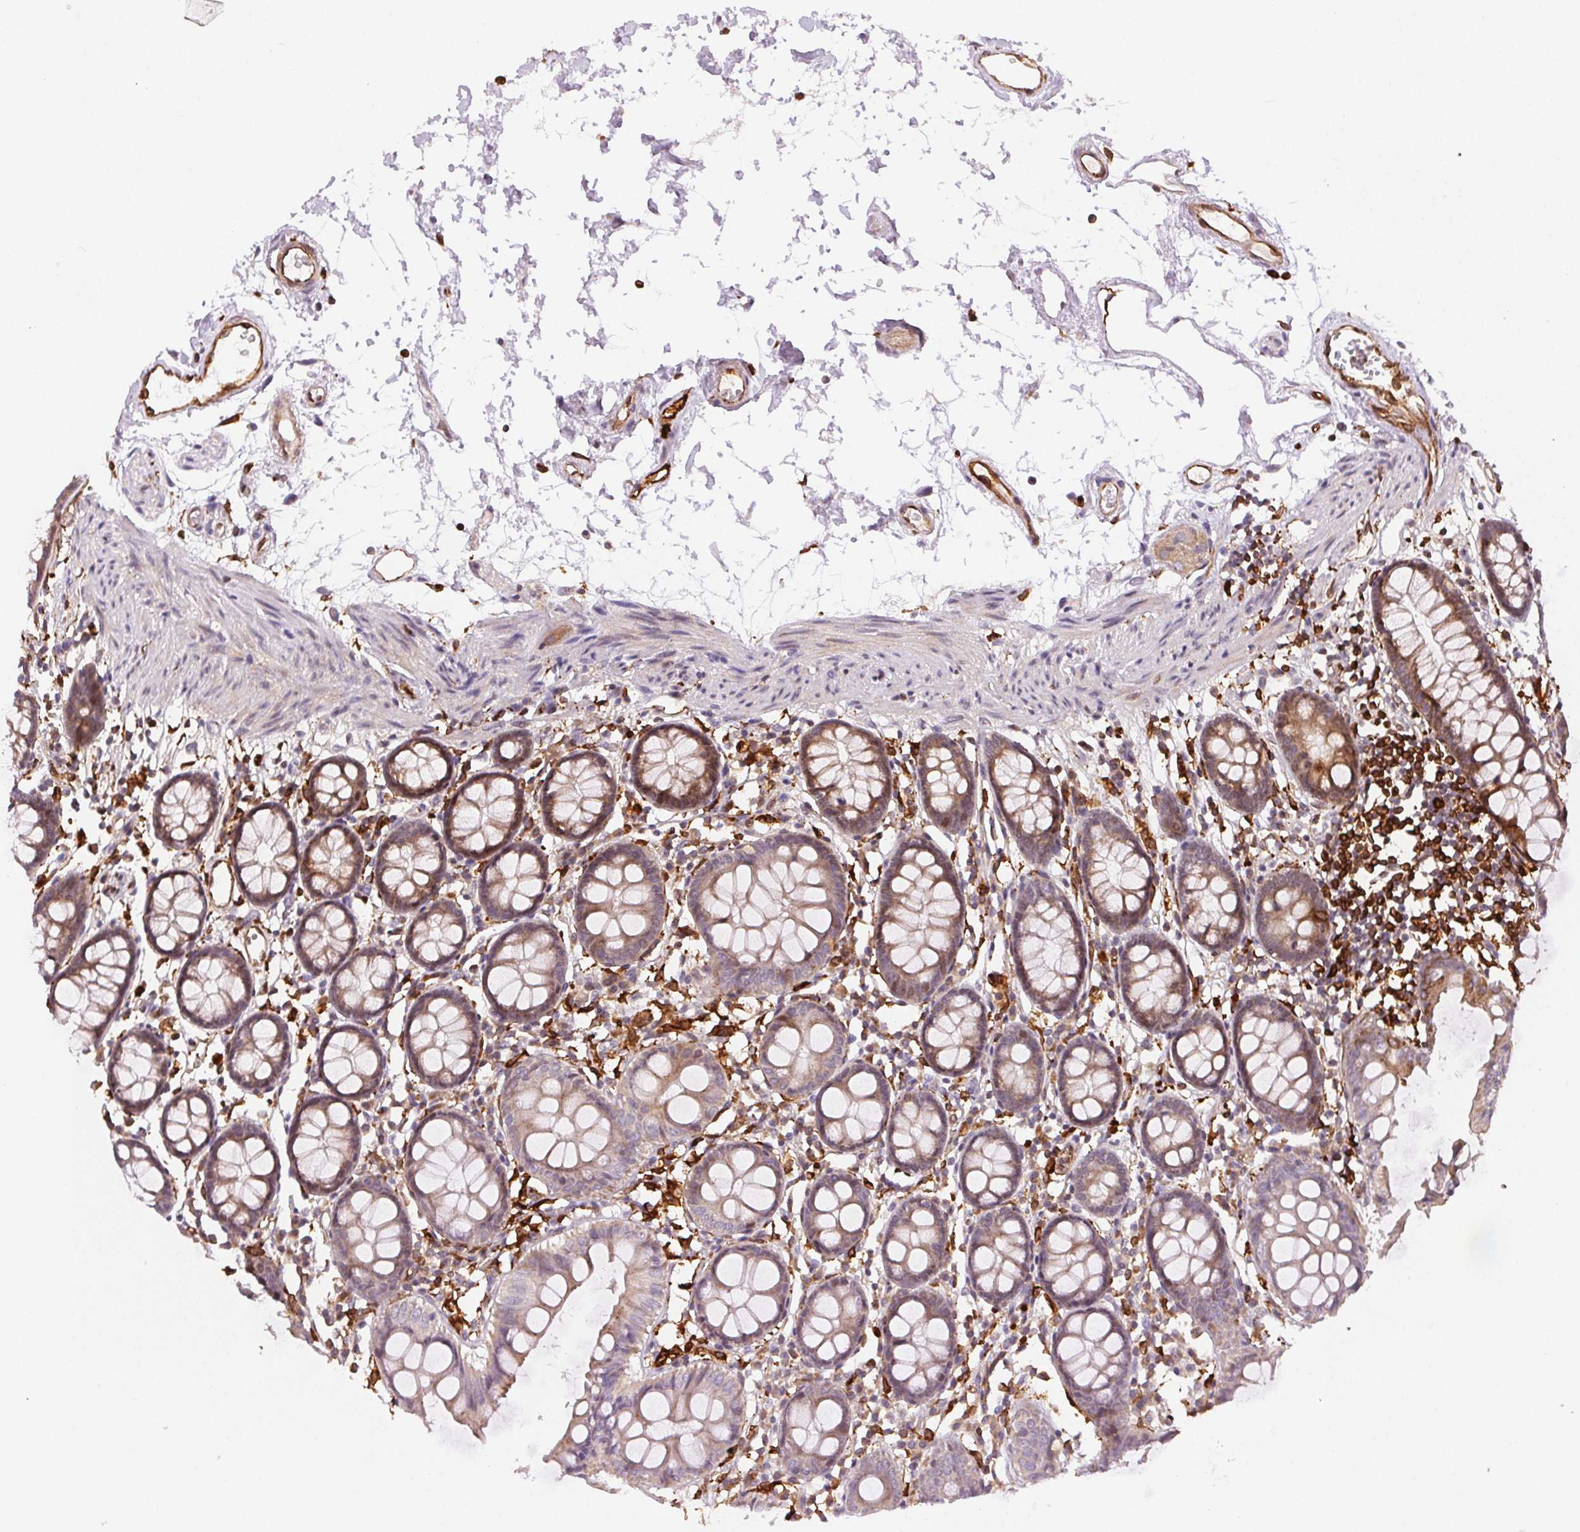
{"staining": {"intensity": "strong", "quantity": "25%-75%", "location": "cytoplasmic/membranous"}, "tissue": "colon", "cell_type": "Endothelial cells", "image_type": "normal", "snomed": [{"axis": "morphology", "description": "Normal tissue, NOS"}, {"axis": "topography", "description": "Colon"}], "caption": "This image exhibits immunohistochemistry (IHC) staining of unremarkable human colon, with high strong cytoplasmic/membranous expression in about 25%-75% of endothelial cells.", "gene": "RNASET2", "patient": {"sex": "female", "age": 84}}